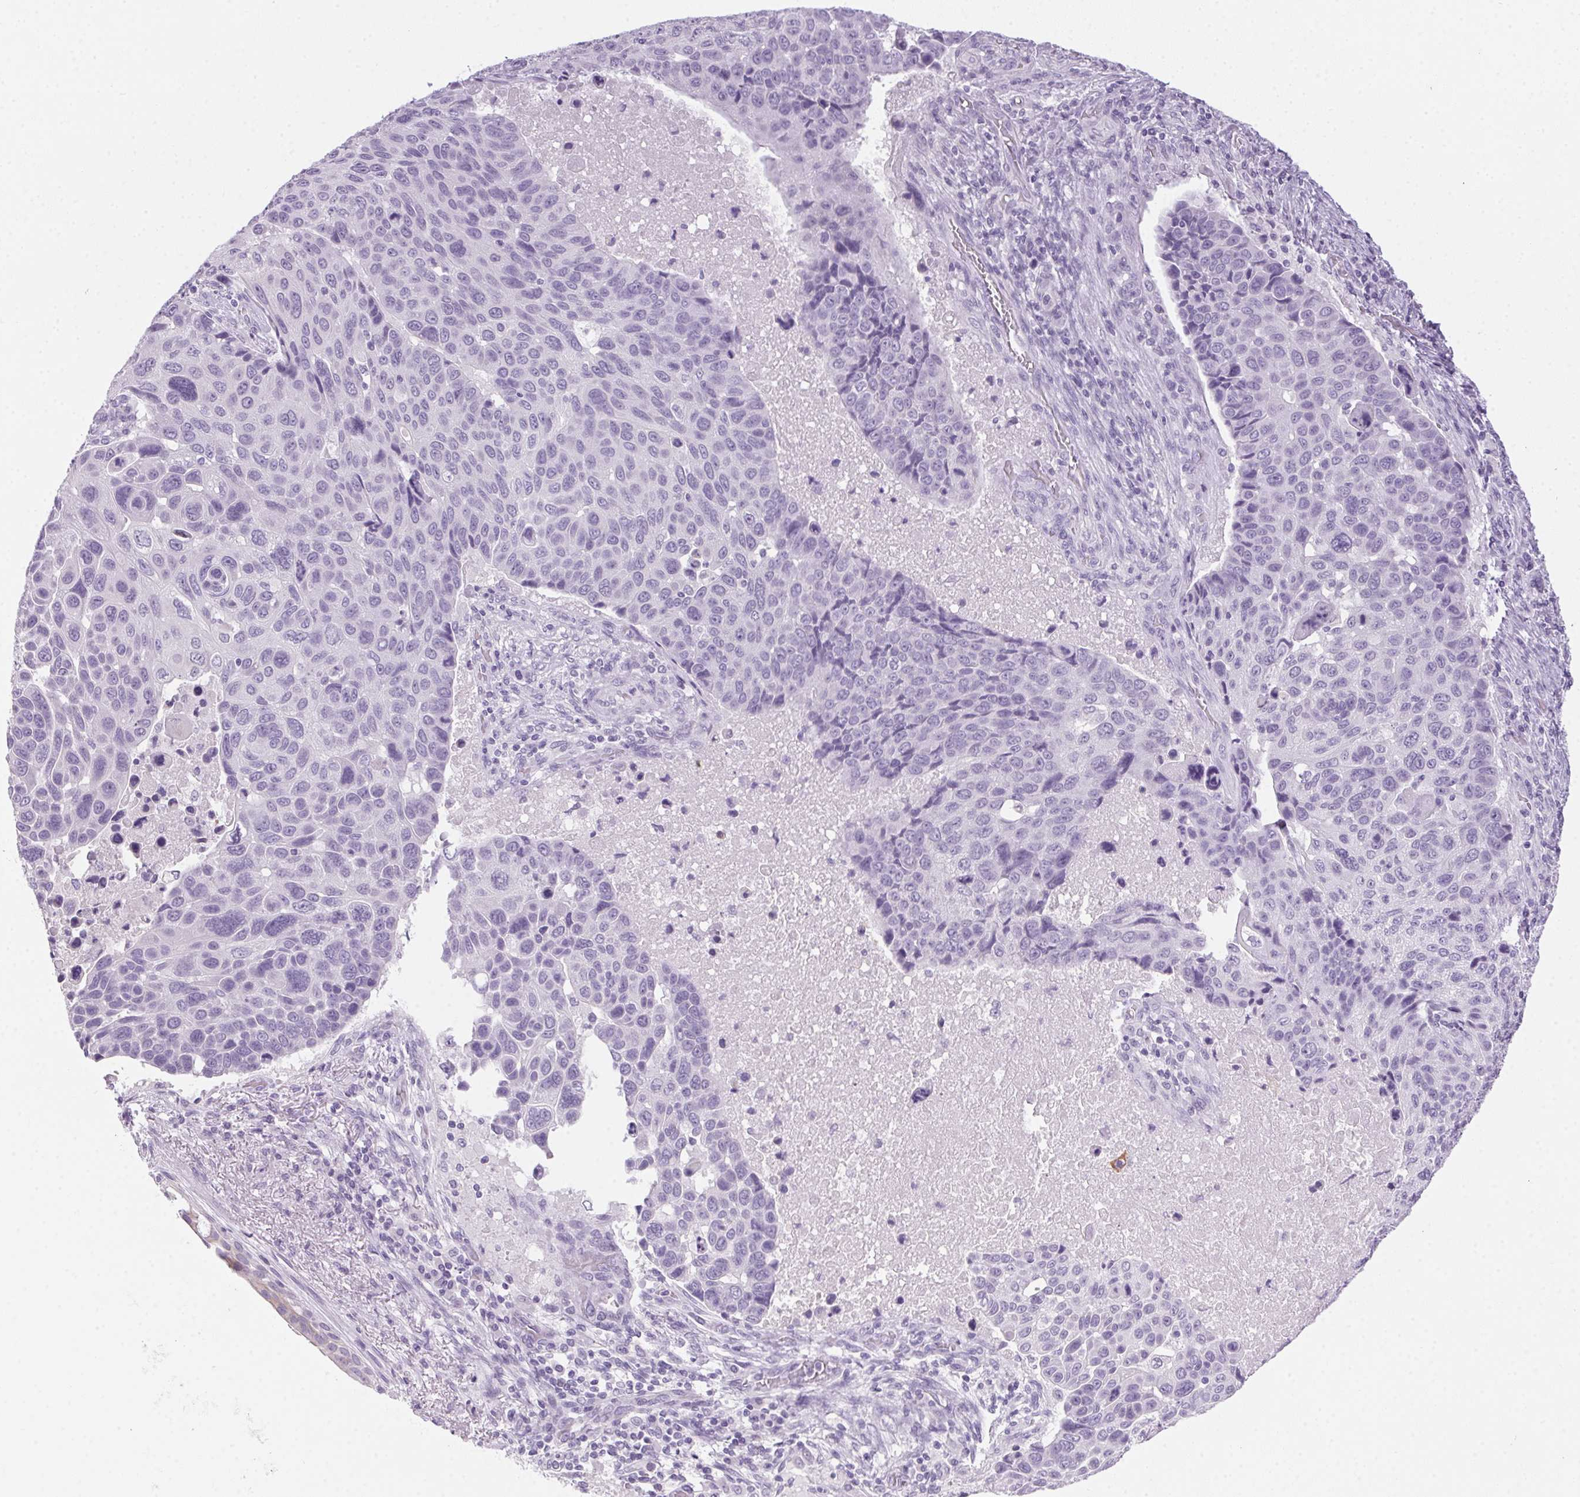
{"staining": {"intensity": "negative", "quantity": "none", "location": "none"}, "tissue": "lung cancer", "cell_type": "Tumor cells", "image_type": "cancer", "snomed": [{"axis": "morphology", "description": "Squamous cell carcinoma, NOS"}, {"axis": "topography", "description": "Lung"}], "caption": "Tumor cells show no significant staining in lung cancer.", "gene": "POPDC2", "patient": {"sex": "male", "age": 68}}